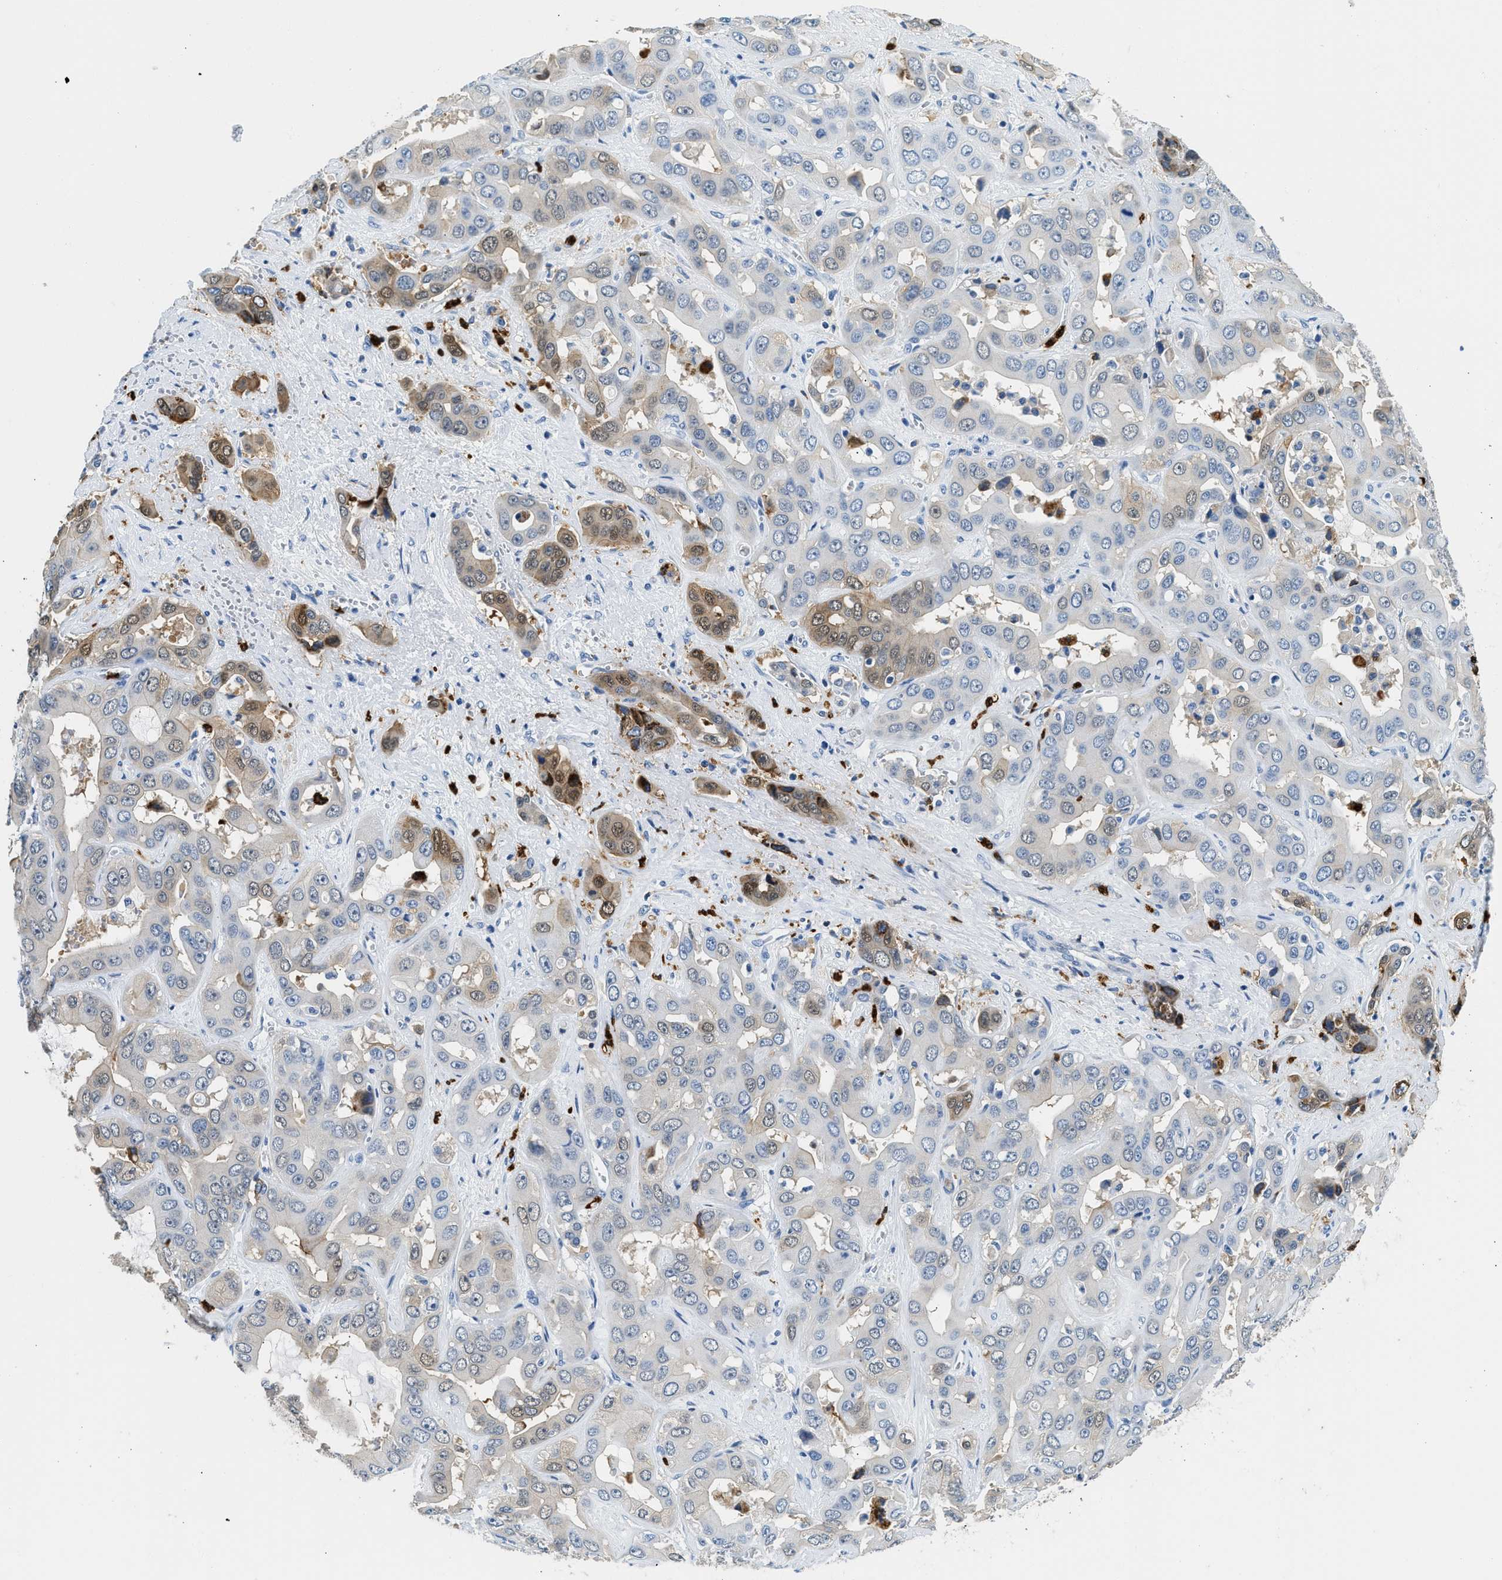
{"staining": {"intensity": "moderate", "quantity": "<25%", "location": "cytoplasmic/membranous"}, "tissue": "liver cancer", "cell_type": "Tumor cells", "image_type": "cancer", "snomed": [{"axis": "morphology", "description": "Cholangiocarcinoma"}, {"axis": "topography", "description": "Liver"}], "caption": "Liver cancer (cholangiocarcinoma) stained with DAB immunohistochemistry (IHC) demonstrates low levels of moderate cytoplasmic/membranous staining in approximately <25% of tumor cells.", "gene": "ANXA3", "patient": {"sex": "female", "age": 52}}